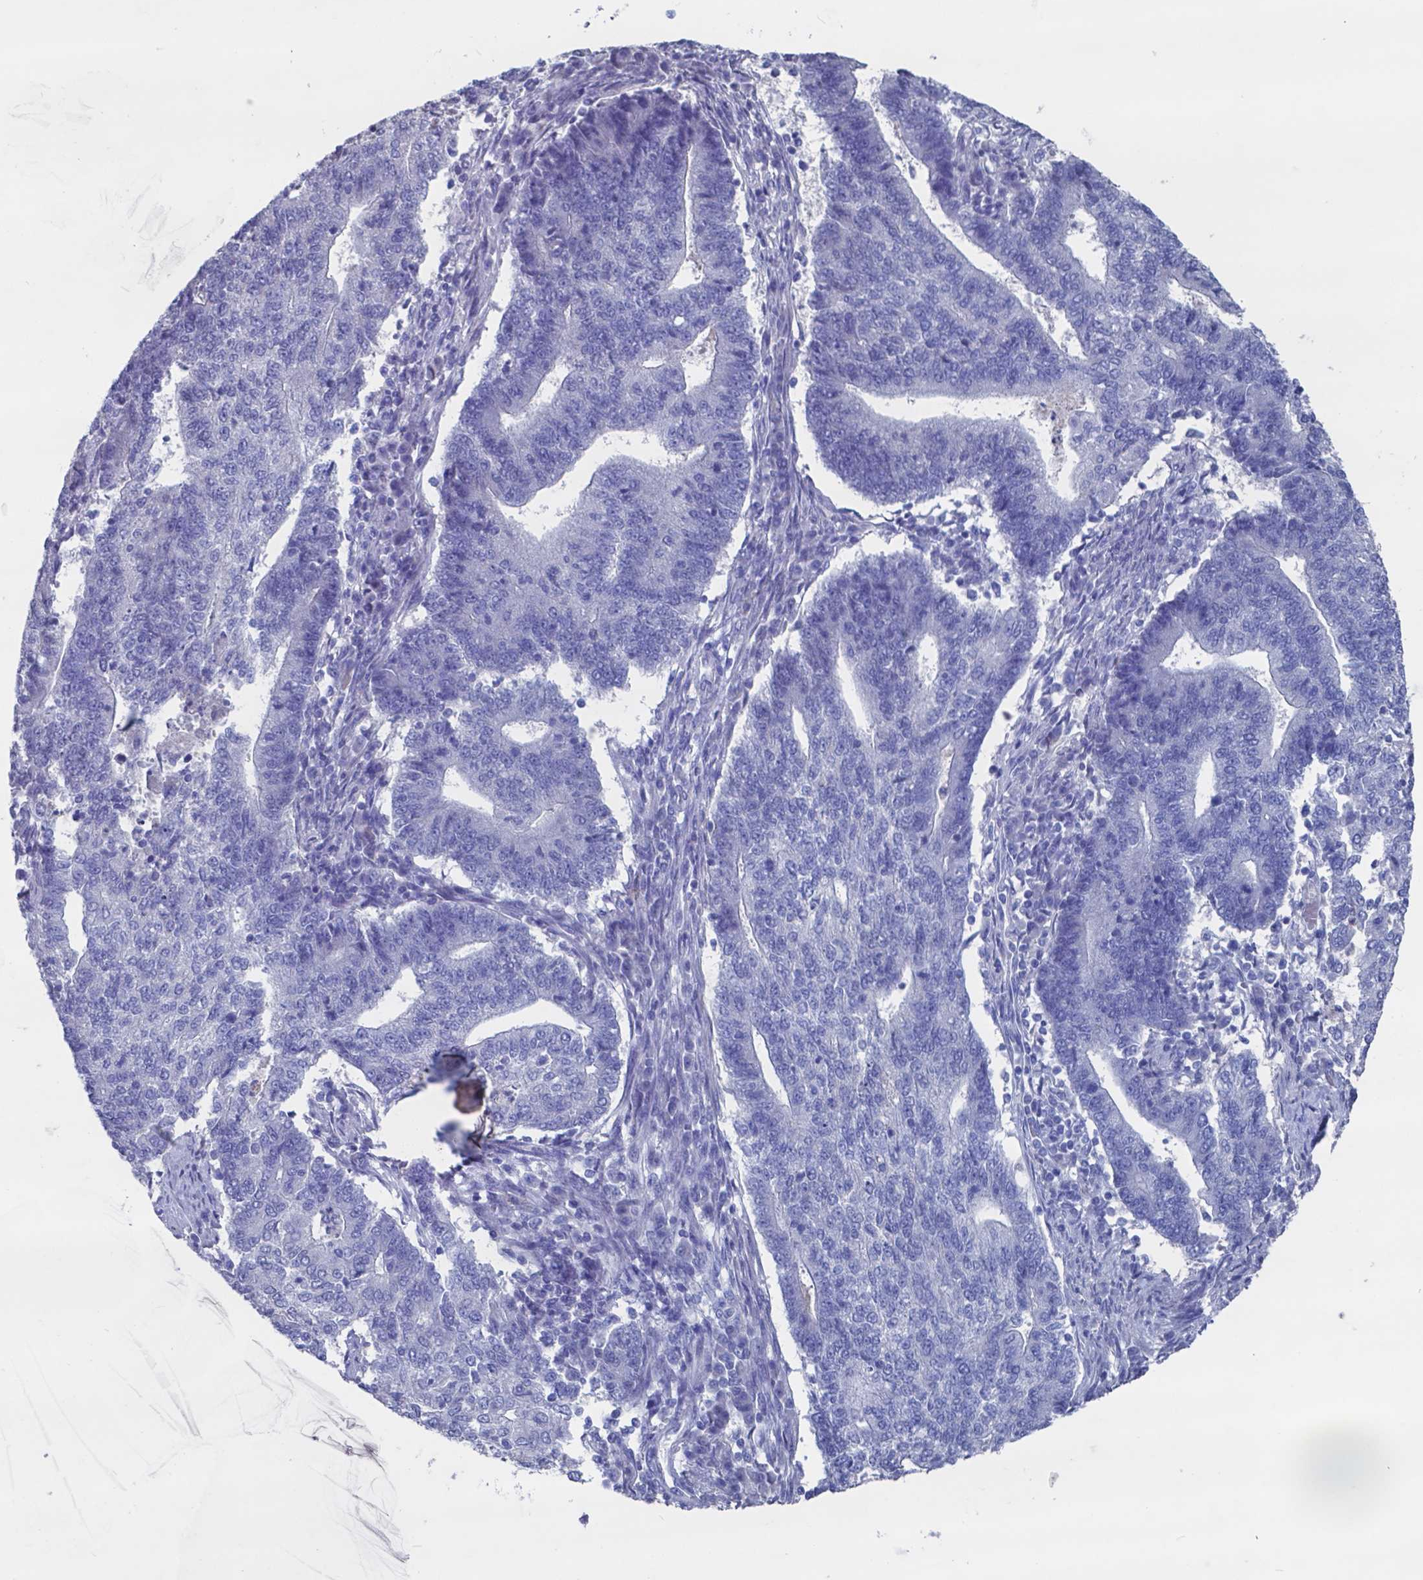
{"staining": {"intensity": "negative", "quantity": "none", "location": "none"}, "tissue": "endometrial cancer", "cell_type": "Tumor cells", "image_type": "cancer", "snomed": [{"axis": "morphology", "description": "Adenocarcinoma, NOS"}, {"axis": "topography", "description": "Uterus"}, {"axis": "topography", "description": "Endometrium"}], "caption": "Tumor cells are negative for brown protein staining in endometrial cancer.", "gene": "TTR", "patient": {"sex": "female", "age": 54}}